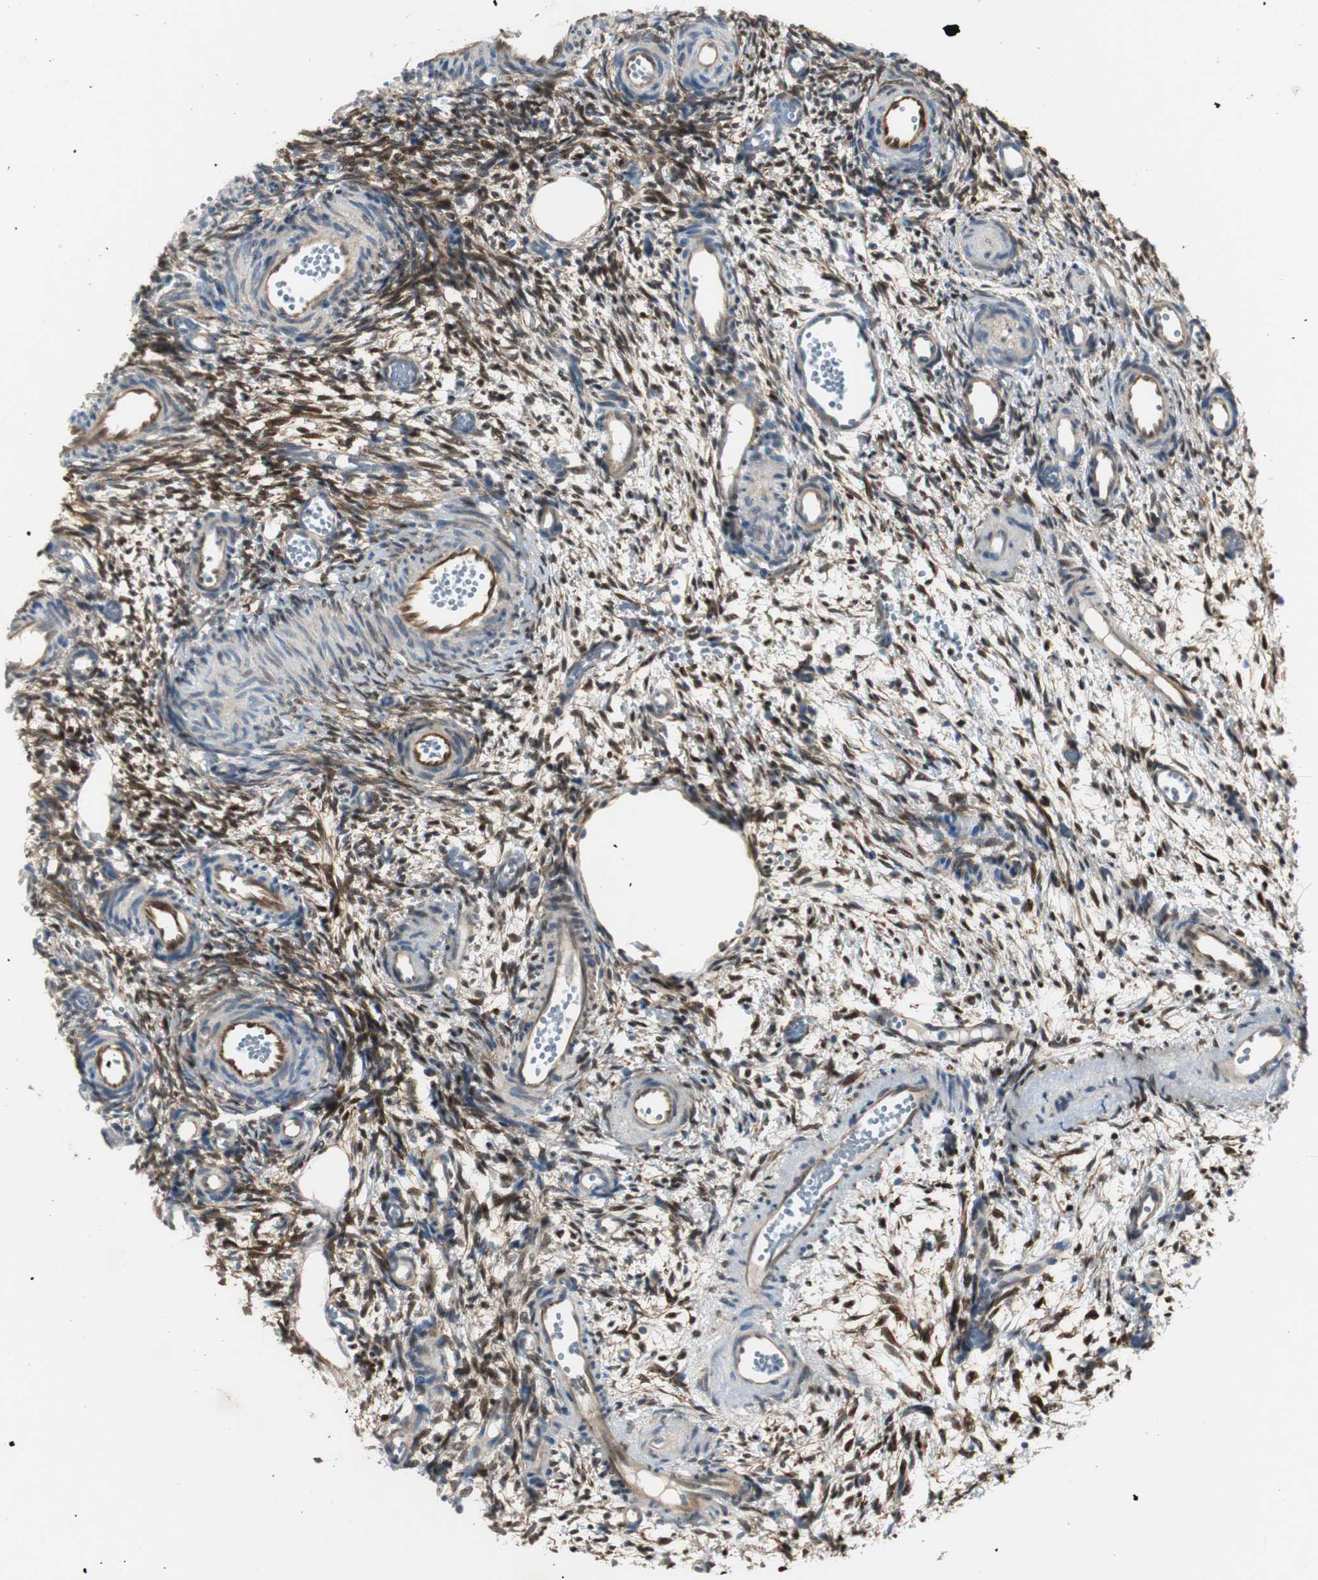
{"staining": {"intensity": "moderate", "quantity": ">75%", "location": "cytoplasmic/membranous"}, "tissue": "ovary", "cell_type": "Follicle cells", "image_type": "normal", "snomed": [{"axis": "morphology", "description": "Normal tissue, NOS"}, {"axis": "topography", "description": "Ovary"}], "caption": "Brown immunohistochemical staining in unremarkable ovary shows moderate cytoplasmic/membranous positivity in approximately >75% of follicle cells.", "gene": "FHL2", "patient": {"sex": "female", "age": 35}}